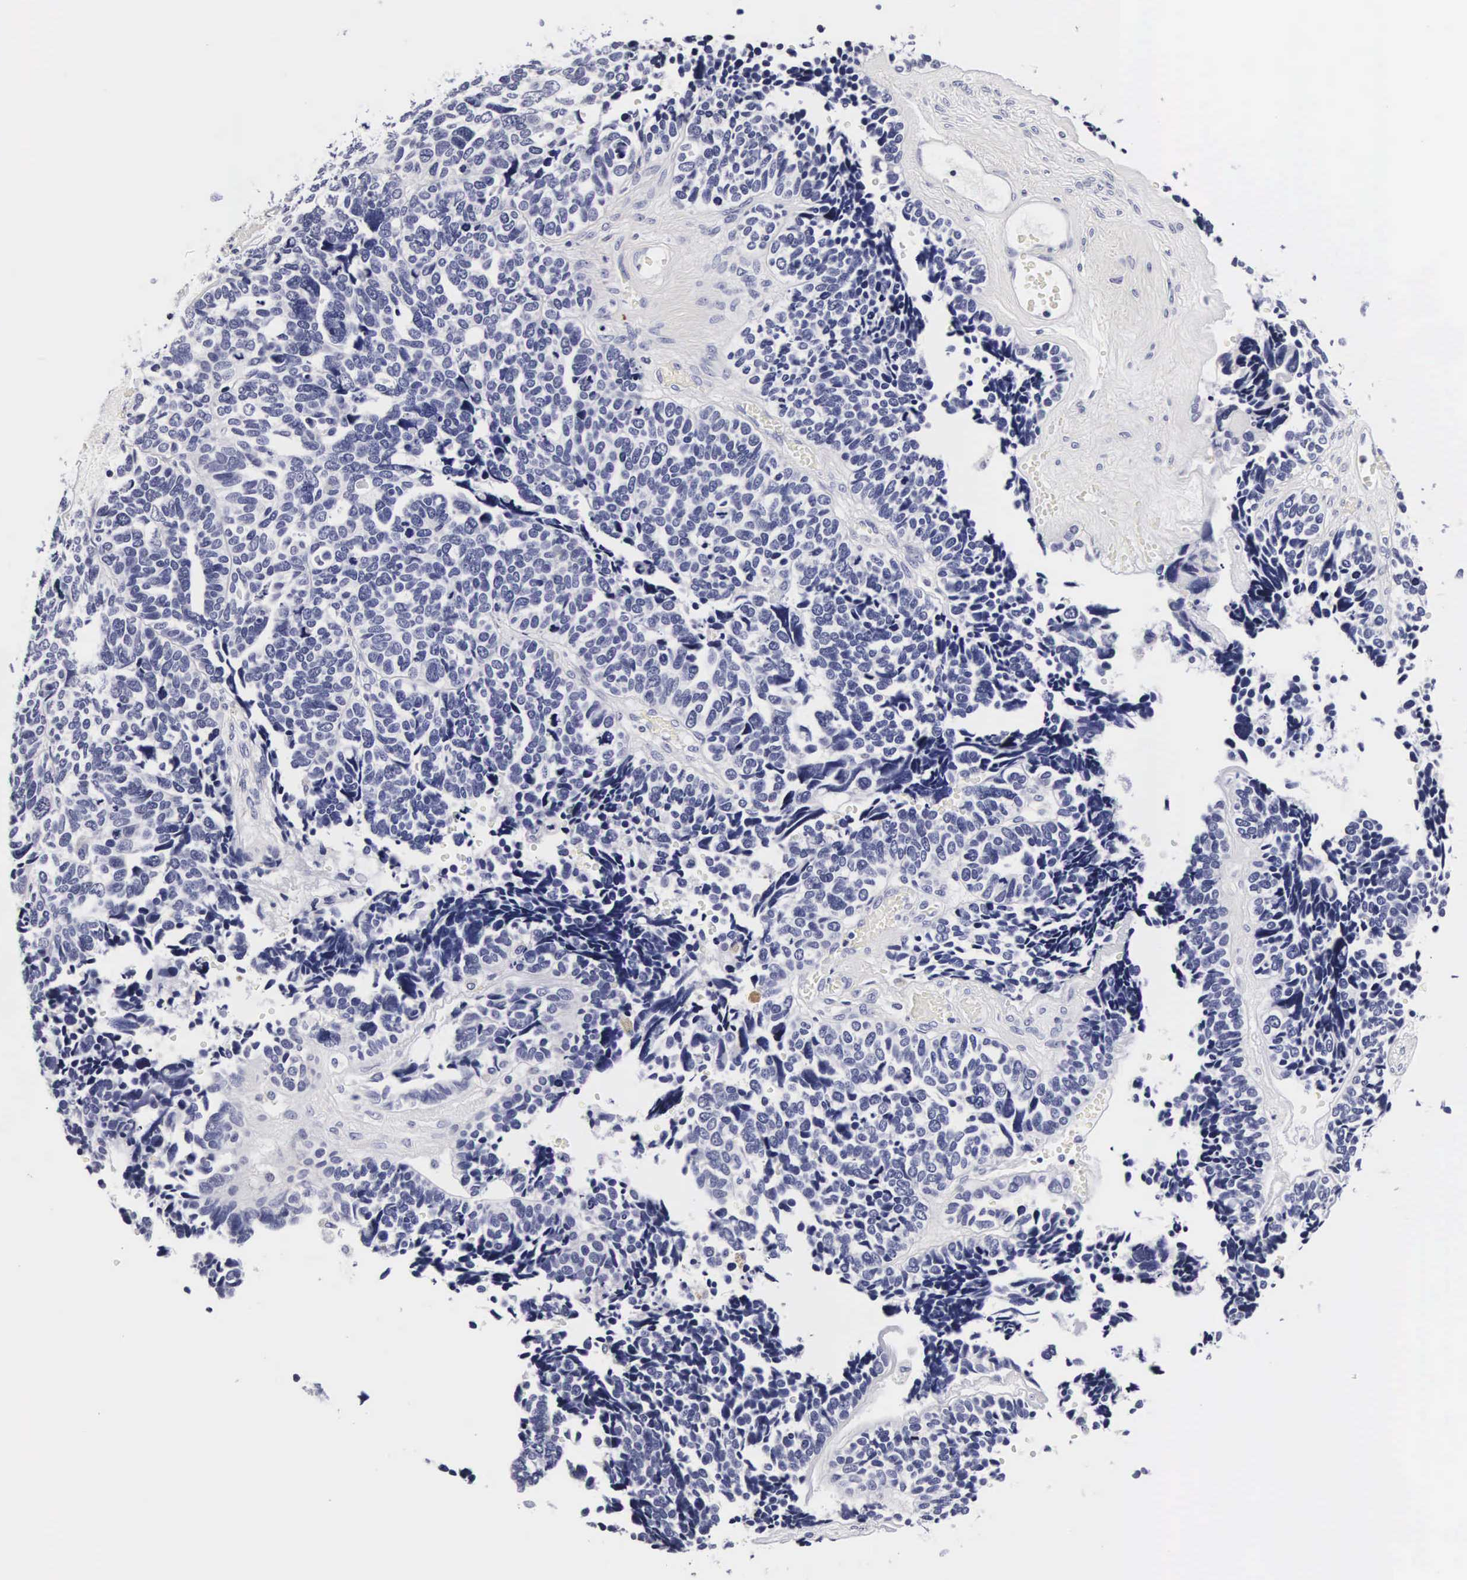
{"staining": {"intensity": "negative", "quantity": "none", "location": "none"}, "tissue": "ovarian cancer", "cell_type": "Tumor cells", "image_type": "cancer", "snomed": [{"axis": "morphology", "description": "Cystadenocarcinoma, serous, NOS"}, {"axis": "topography", "description": "Ovary"}], "caption": "A micrograph of serous cystadenocarcinoma (ovarian) stained for a protein shows no brown staining in tumor cells.", "gene": "RNASE6", "patient": {"sex": "female", "age": 77}}